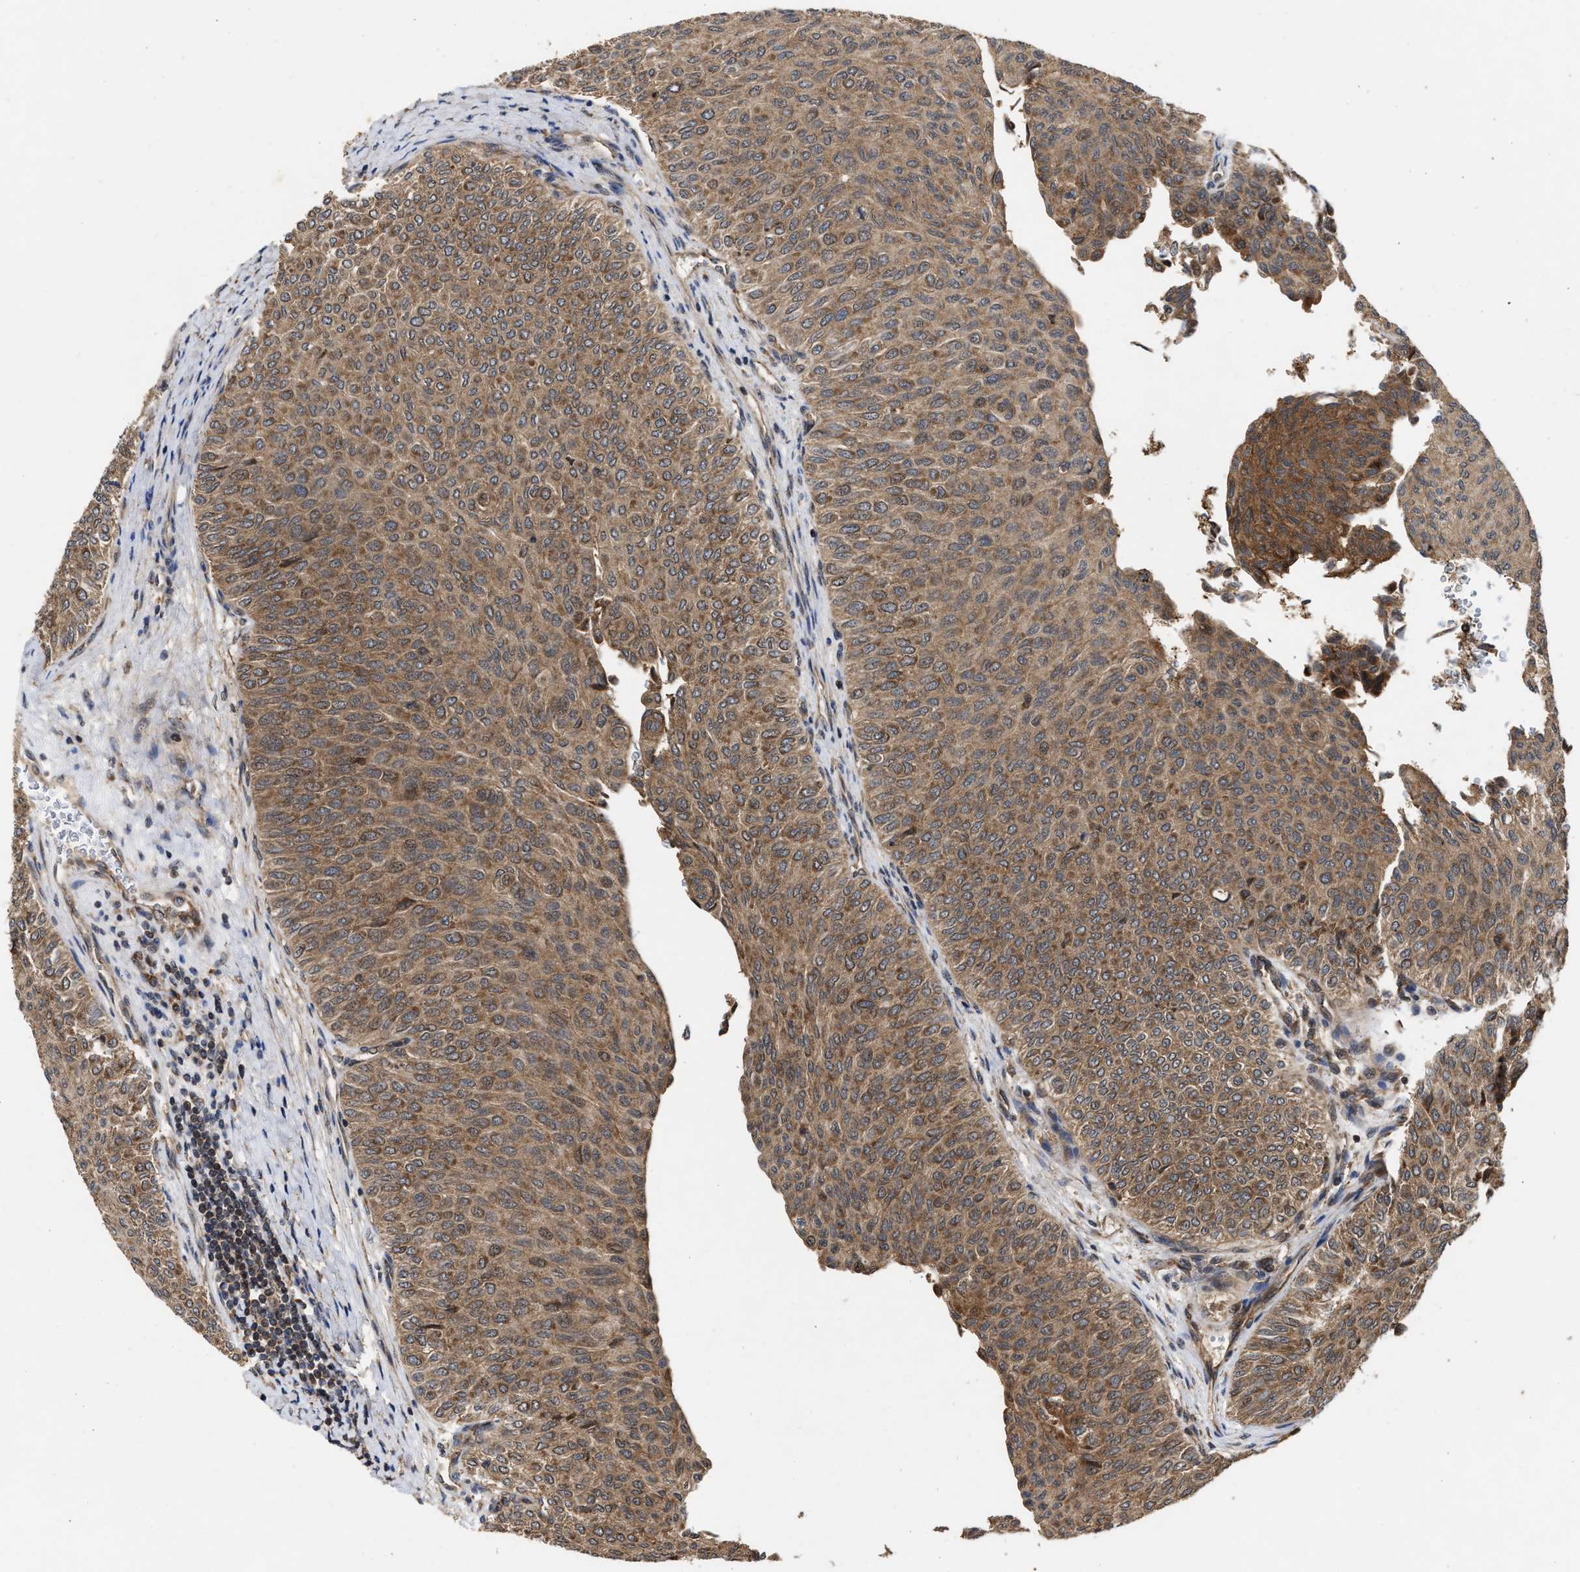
{"staining": {"intensity": "moderate", "quantity": ">75%", "location": "cytoplasmic/membranous"}, "tissue": "urothelial cancer", "cell_type": "Tumor cells", "image_type": "cancer", "snomed": [{"axis": "morphology", "description": "Urothelial carcinoma, Low grade"}, {"axis": "topography", "description": "Urinary bladder"}], "caption": "Urothelial carcinoma (low-grade) stained for a protein (brown) demonstrates moderate cytoplasmic/membranous positive expression in about >75% of tumor cells.", "gene": "CFLAR", "patient": {"sex": "male", "age": 78}}